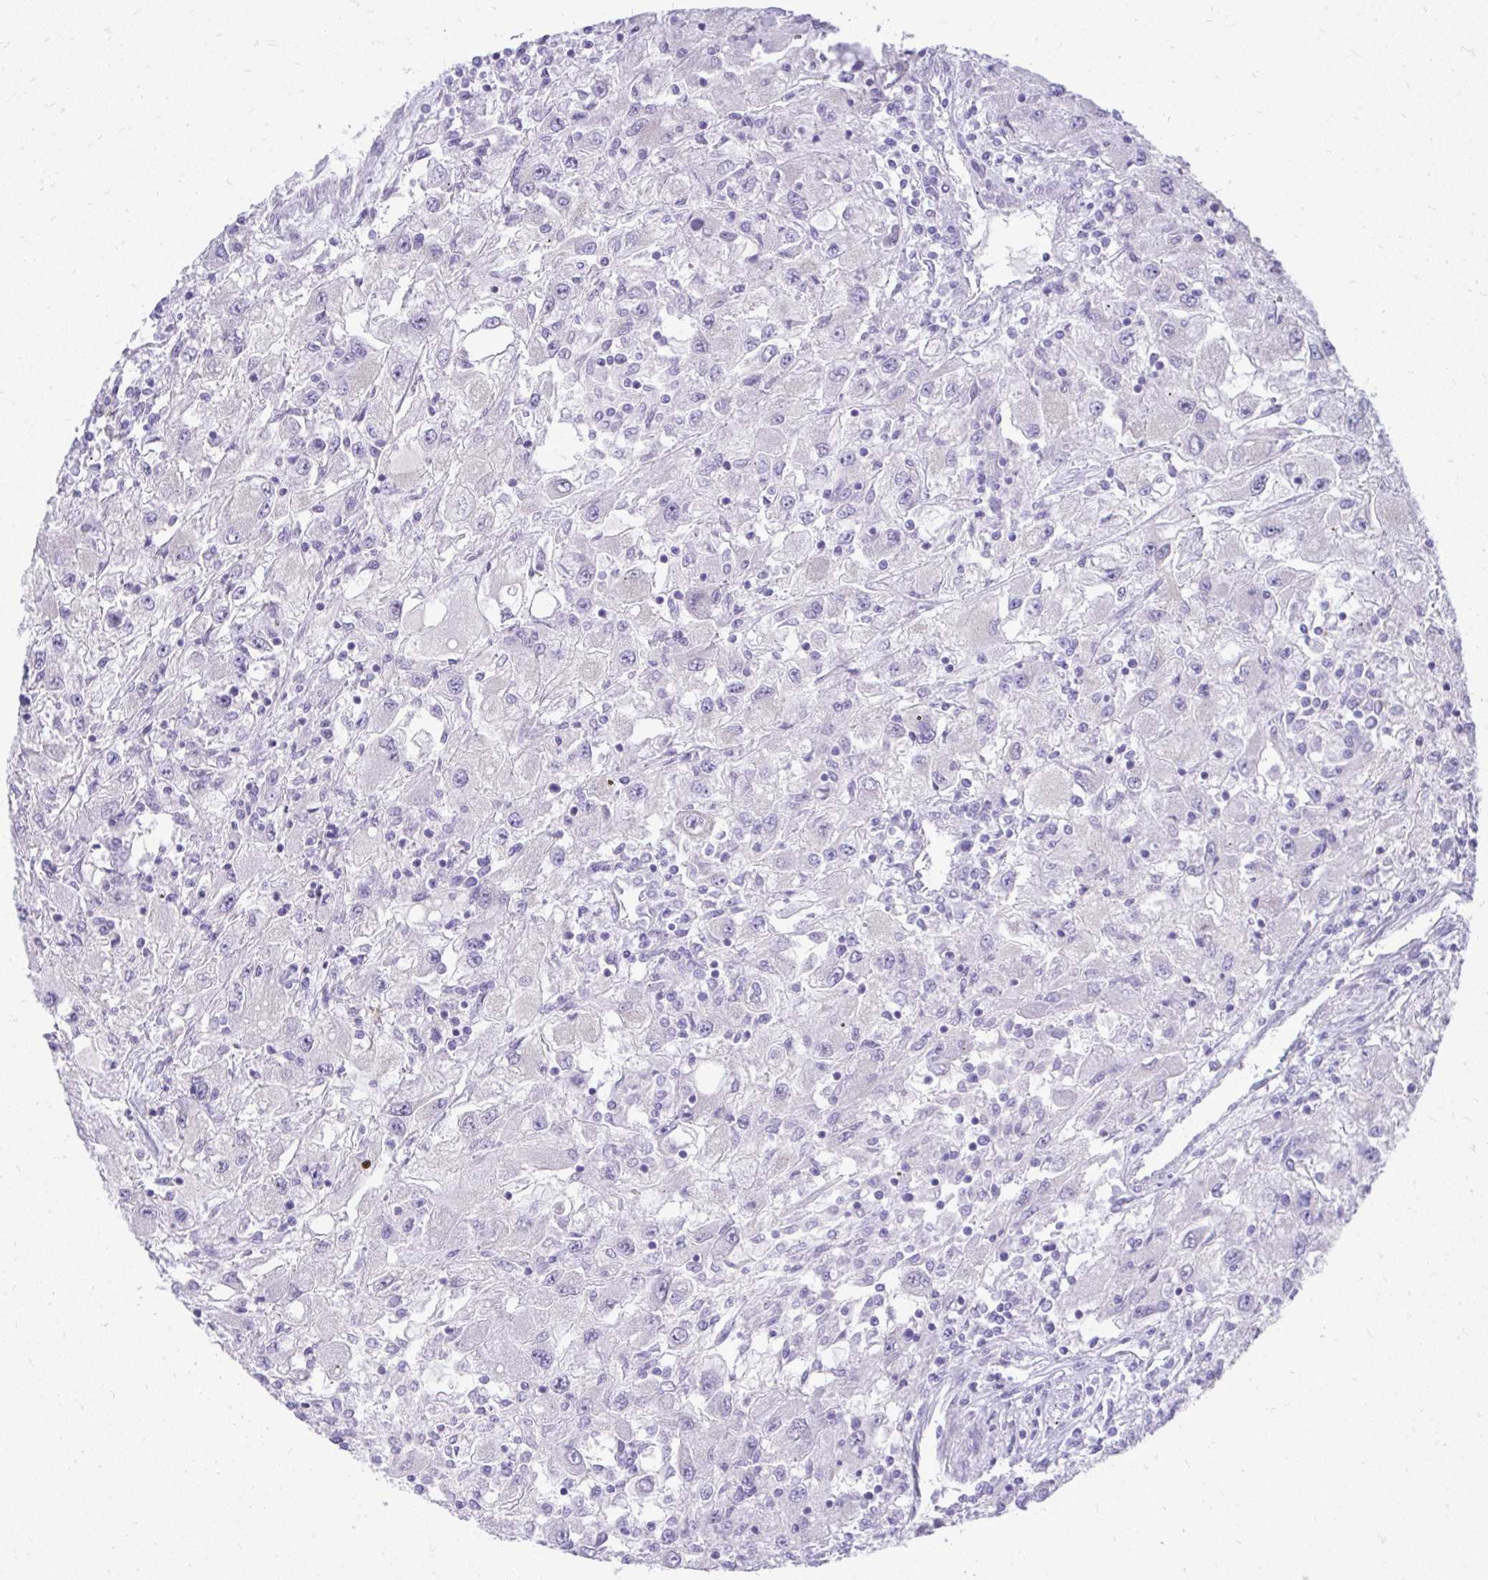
{"staining": {"intensity": "negative", "quantity": "none", "location": "none"}, "tissue": "renal cancer", "cell_type": "Tumor cells", "image_type": "cancer", "snomed": [{"axis": "morphology", "description": "Adenocarcinoma, NOS"}, {"axis": "topography", "description": "Kidney"}], "caption": "IHC of renal adenocarcinoma shows no positivity in tumor cells.", "gene": "OR8D1", "patient": {"sex": "female", "age": 67}}